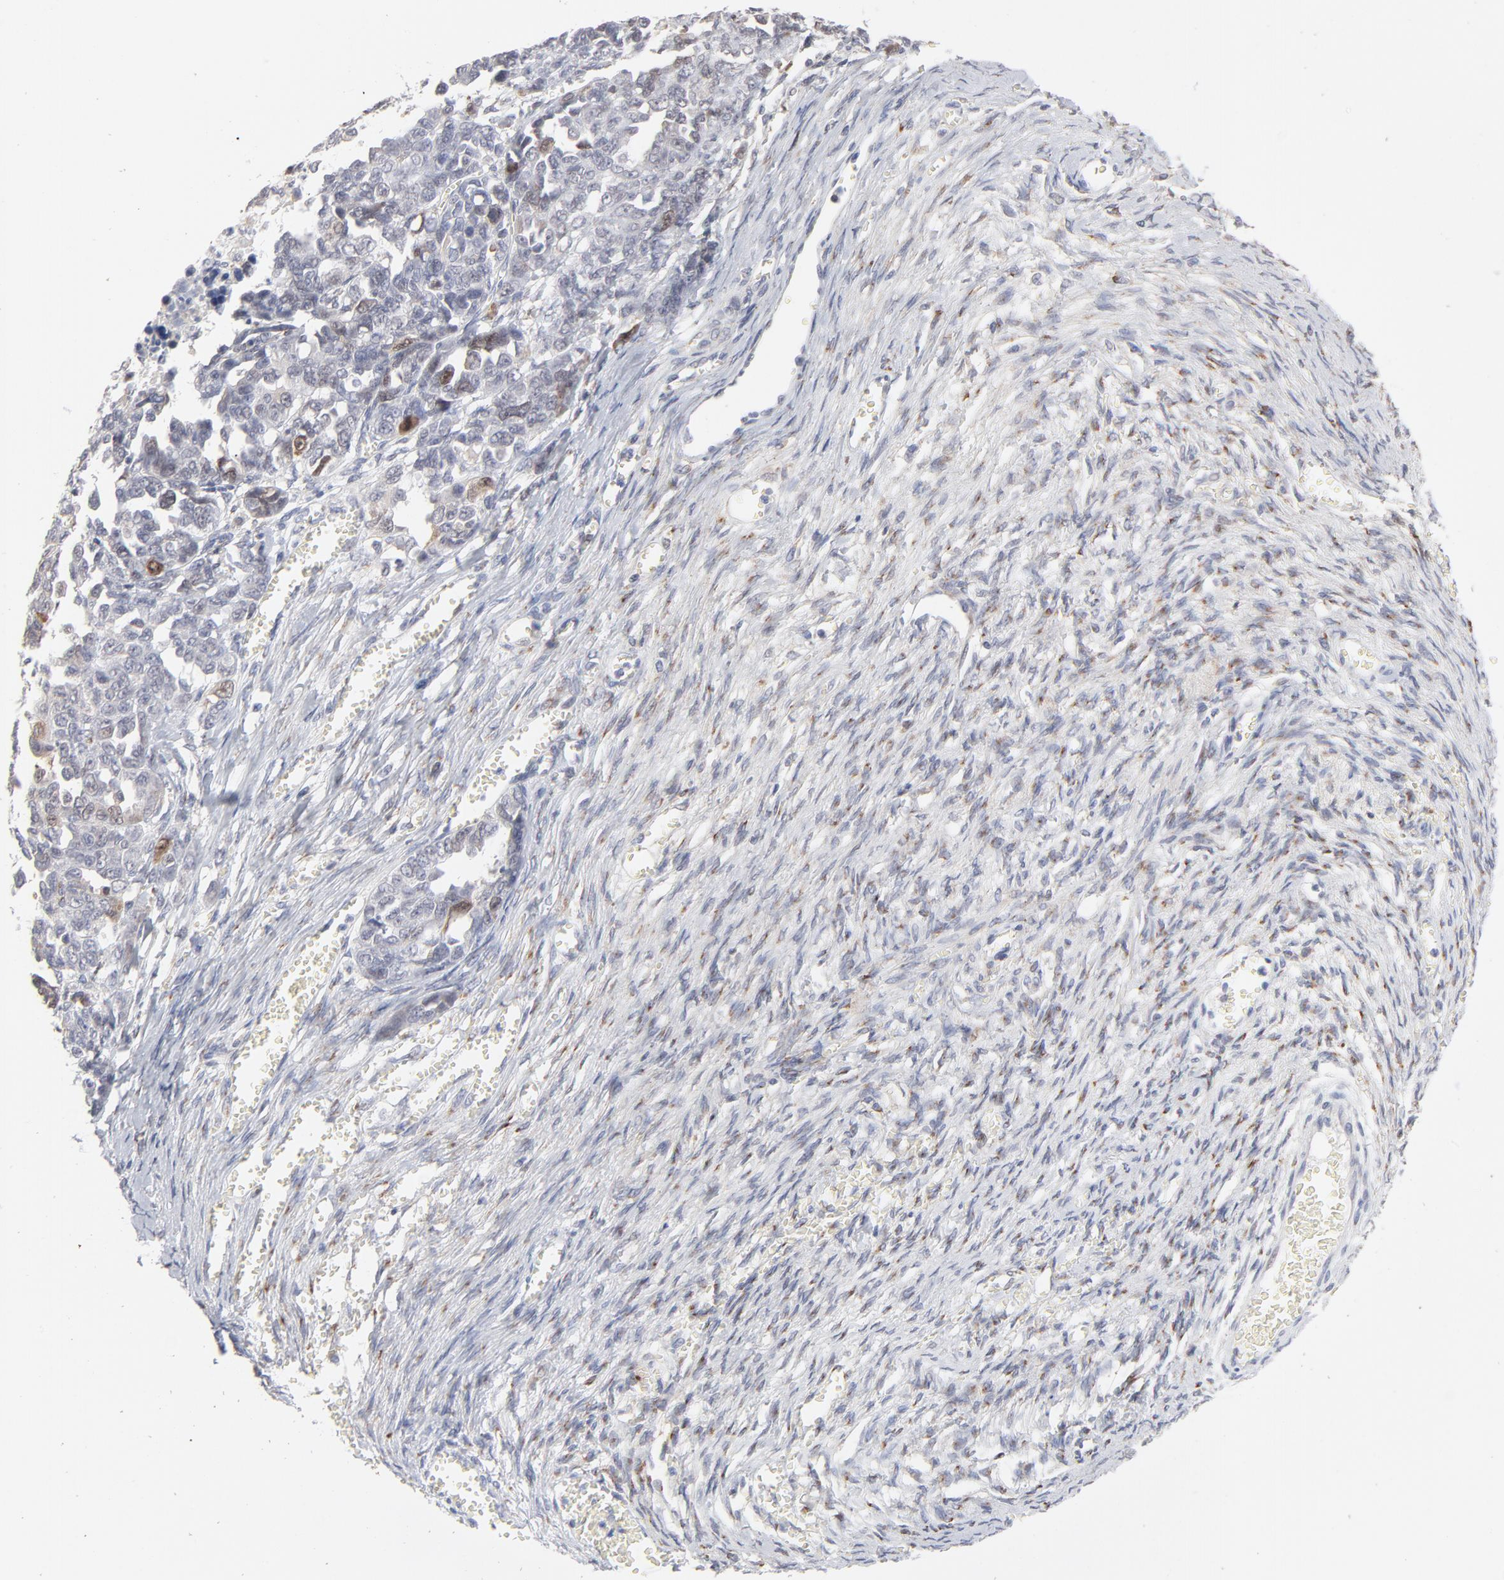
{"staining": {"intensity": "weak", "quantity": "<25%", "location": "cytoplasmic/membranous"}, "tissue": "ovarian cancer", "cell_type": "Tumor cells", "image_type": "cancer", "snomed": [{"axis": "morphology", "description": "Cystadenocarcinoma, serous, NOS"}, {"axis": "topography", "description": "Ovary"}], "caption": "Protein analysis of ovarian cancer (serous cystadenocarcinoma) demonstrates no significant staining in tumor cells.", "gene": "AURKA", "patient": {"sex": "female", "age": 69}}